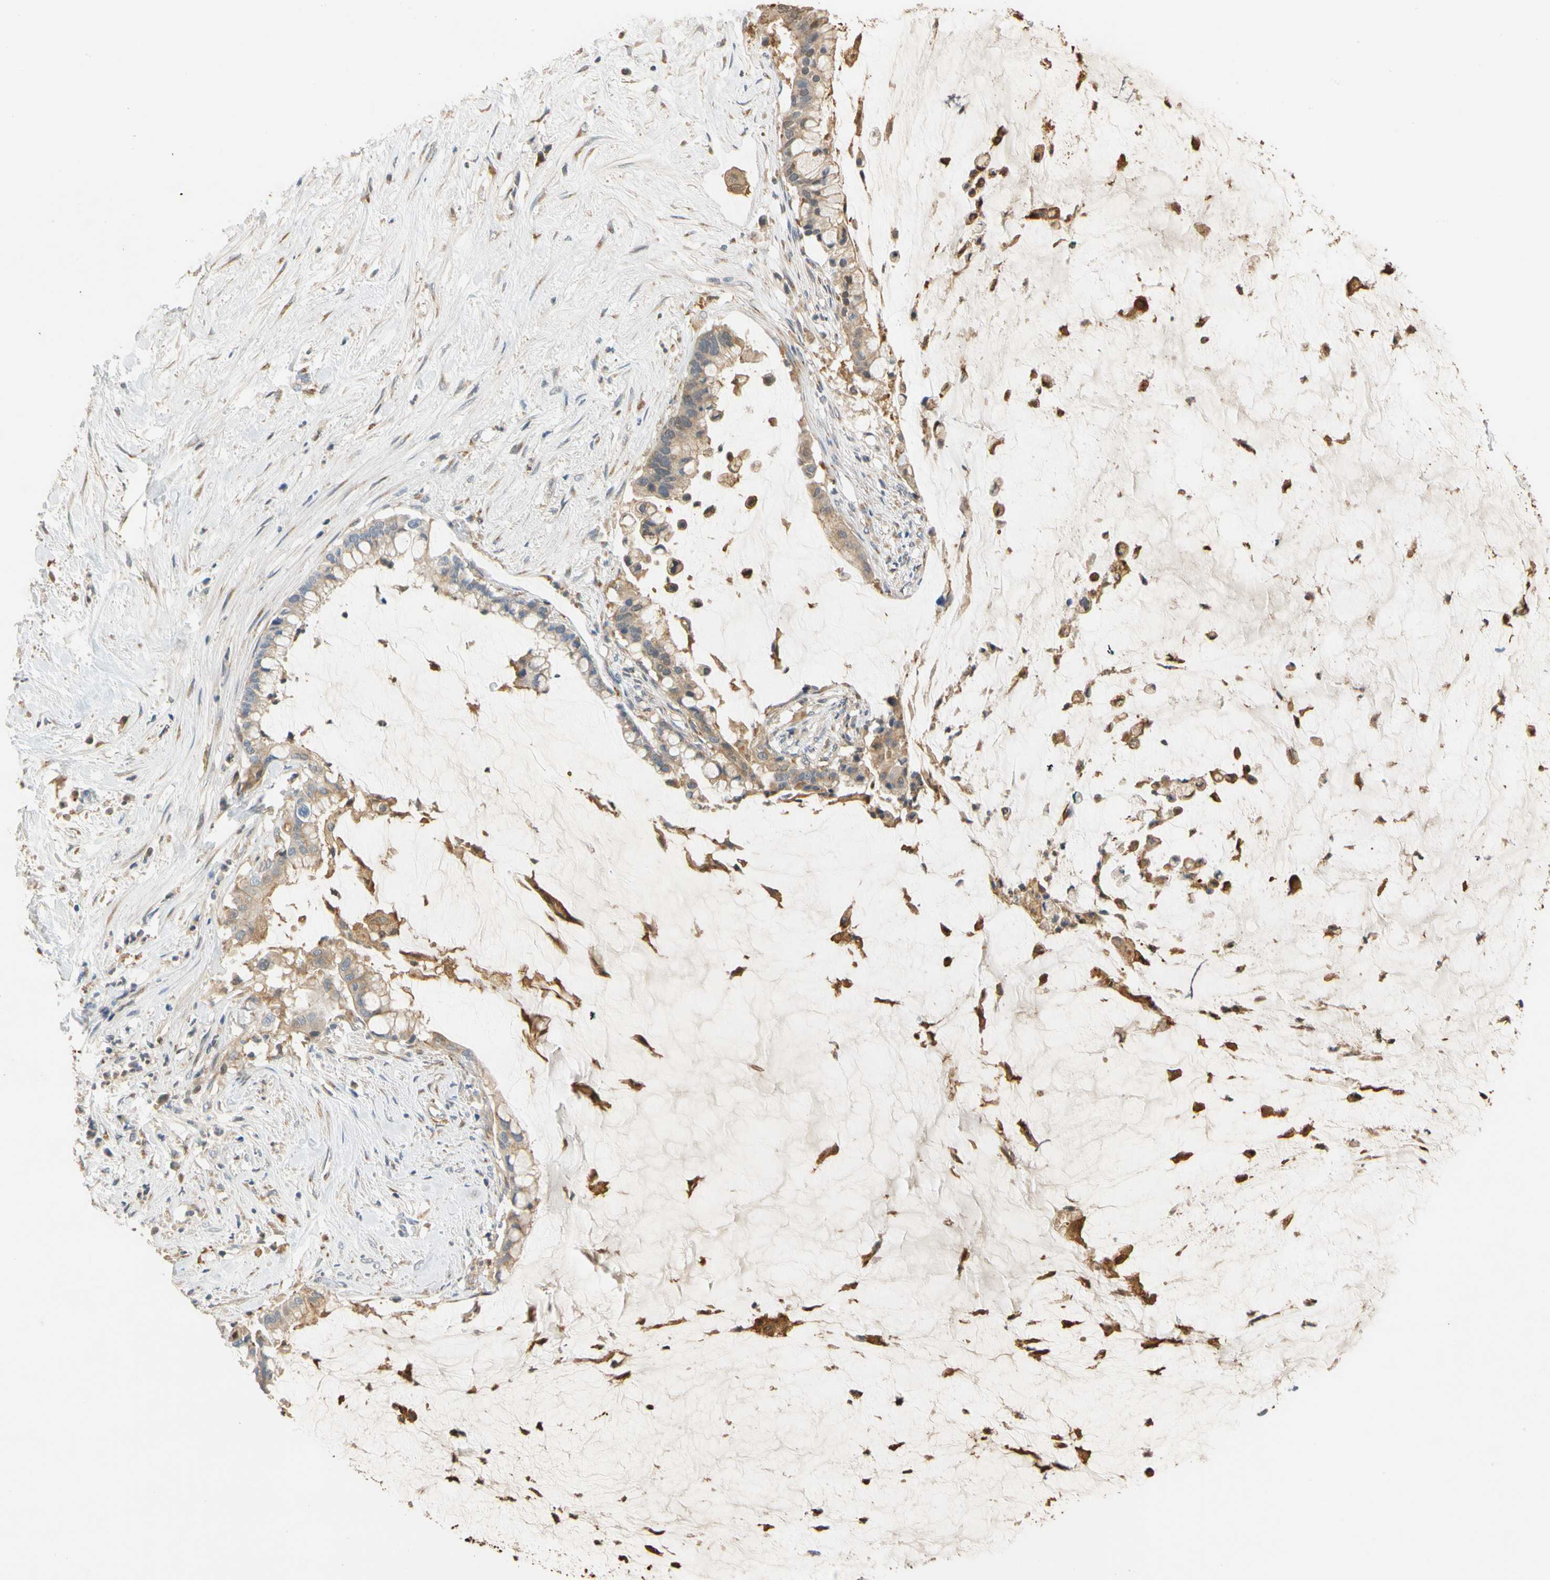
{"staining": {"intensity": "weak", "quantity": ">75%", "location": "cytoplasmic/membranous"}, "tissue": "pancreatic cancer", "cell_type": "Tumor cells", "image_type": "cancer", "snomed": [{"axis": "morphology", "description": "Adenocarcinoma, NOS"}, {"axis": "topography", "description": "Pancreas"}], "caption": "The photomicrograph displays a brown stain indicating the presence of a protein in the cytoplasmic/membranous of tumor cells in pancreatic cancer. Using DAB (brown) and hematoxylin (blue) stains, captured at high magnification using brightfield microscopy.", "gene": "GPSM2", "patient": {"sex": "male", "age": 41}}